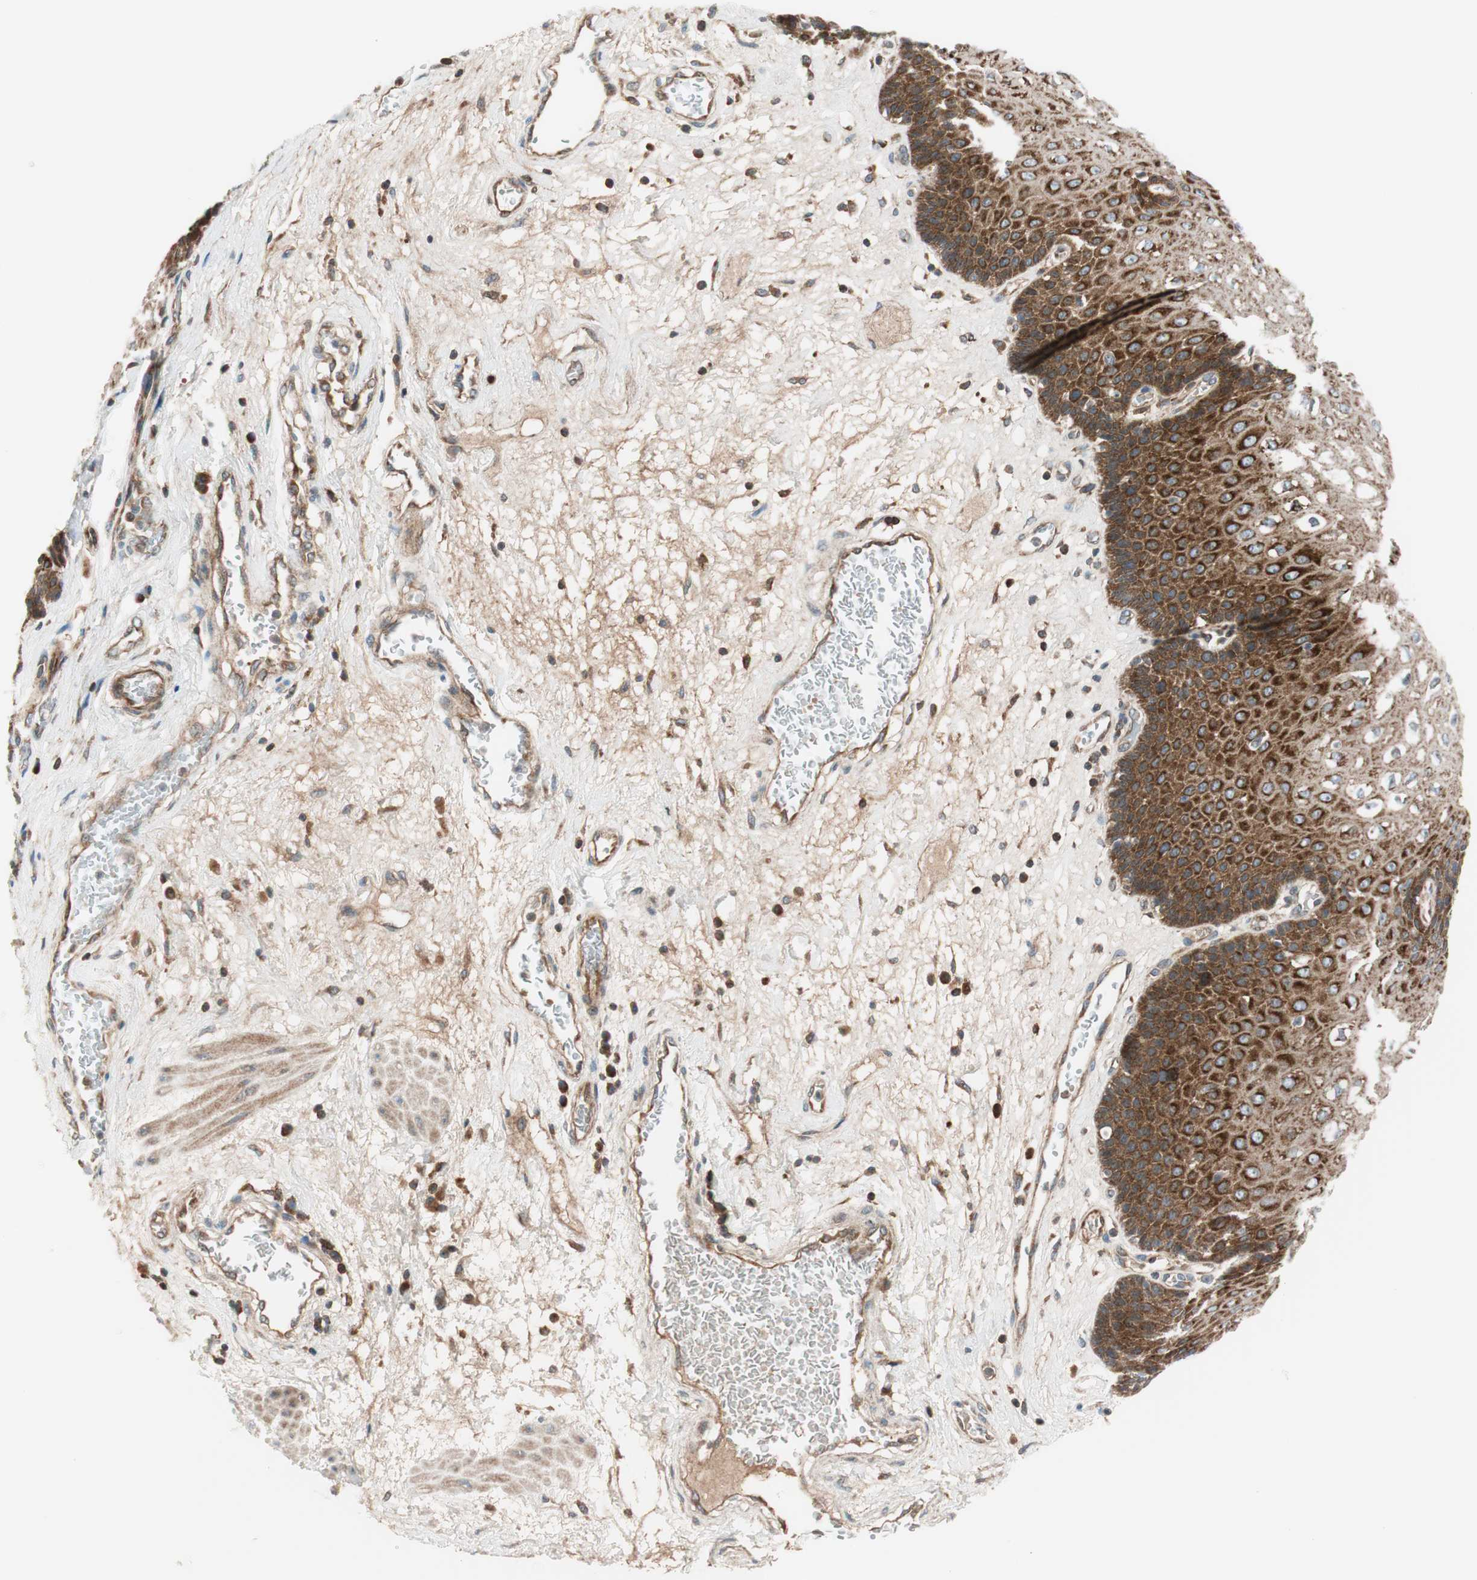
{"staining": {"intensity": "strong", "quantity": ">75%", "location": "cytoplasmic/membranous"}, "tissue": "esophagus", "cell_type": "Squamous epithelial cells", "image_type": "normal", "snomed": [{"axis": "morphology", "description": "Normal tissue, NOS"}, {"axis": "topography", "description": "Esophagus"}], "caption": "This is a micrograph of immunohistochemistry staining of unremarkable esophagus, which shows strong positivity in the cytoplasmic/membranous of squamous epithelial cells.", "gene": "ABI1", "patient": {"sex": "male", "age": 48}}